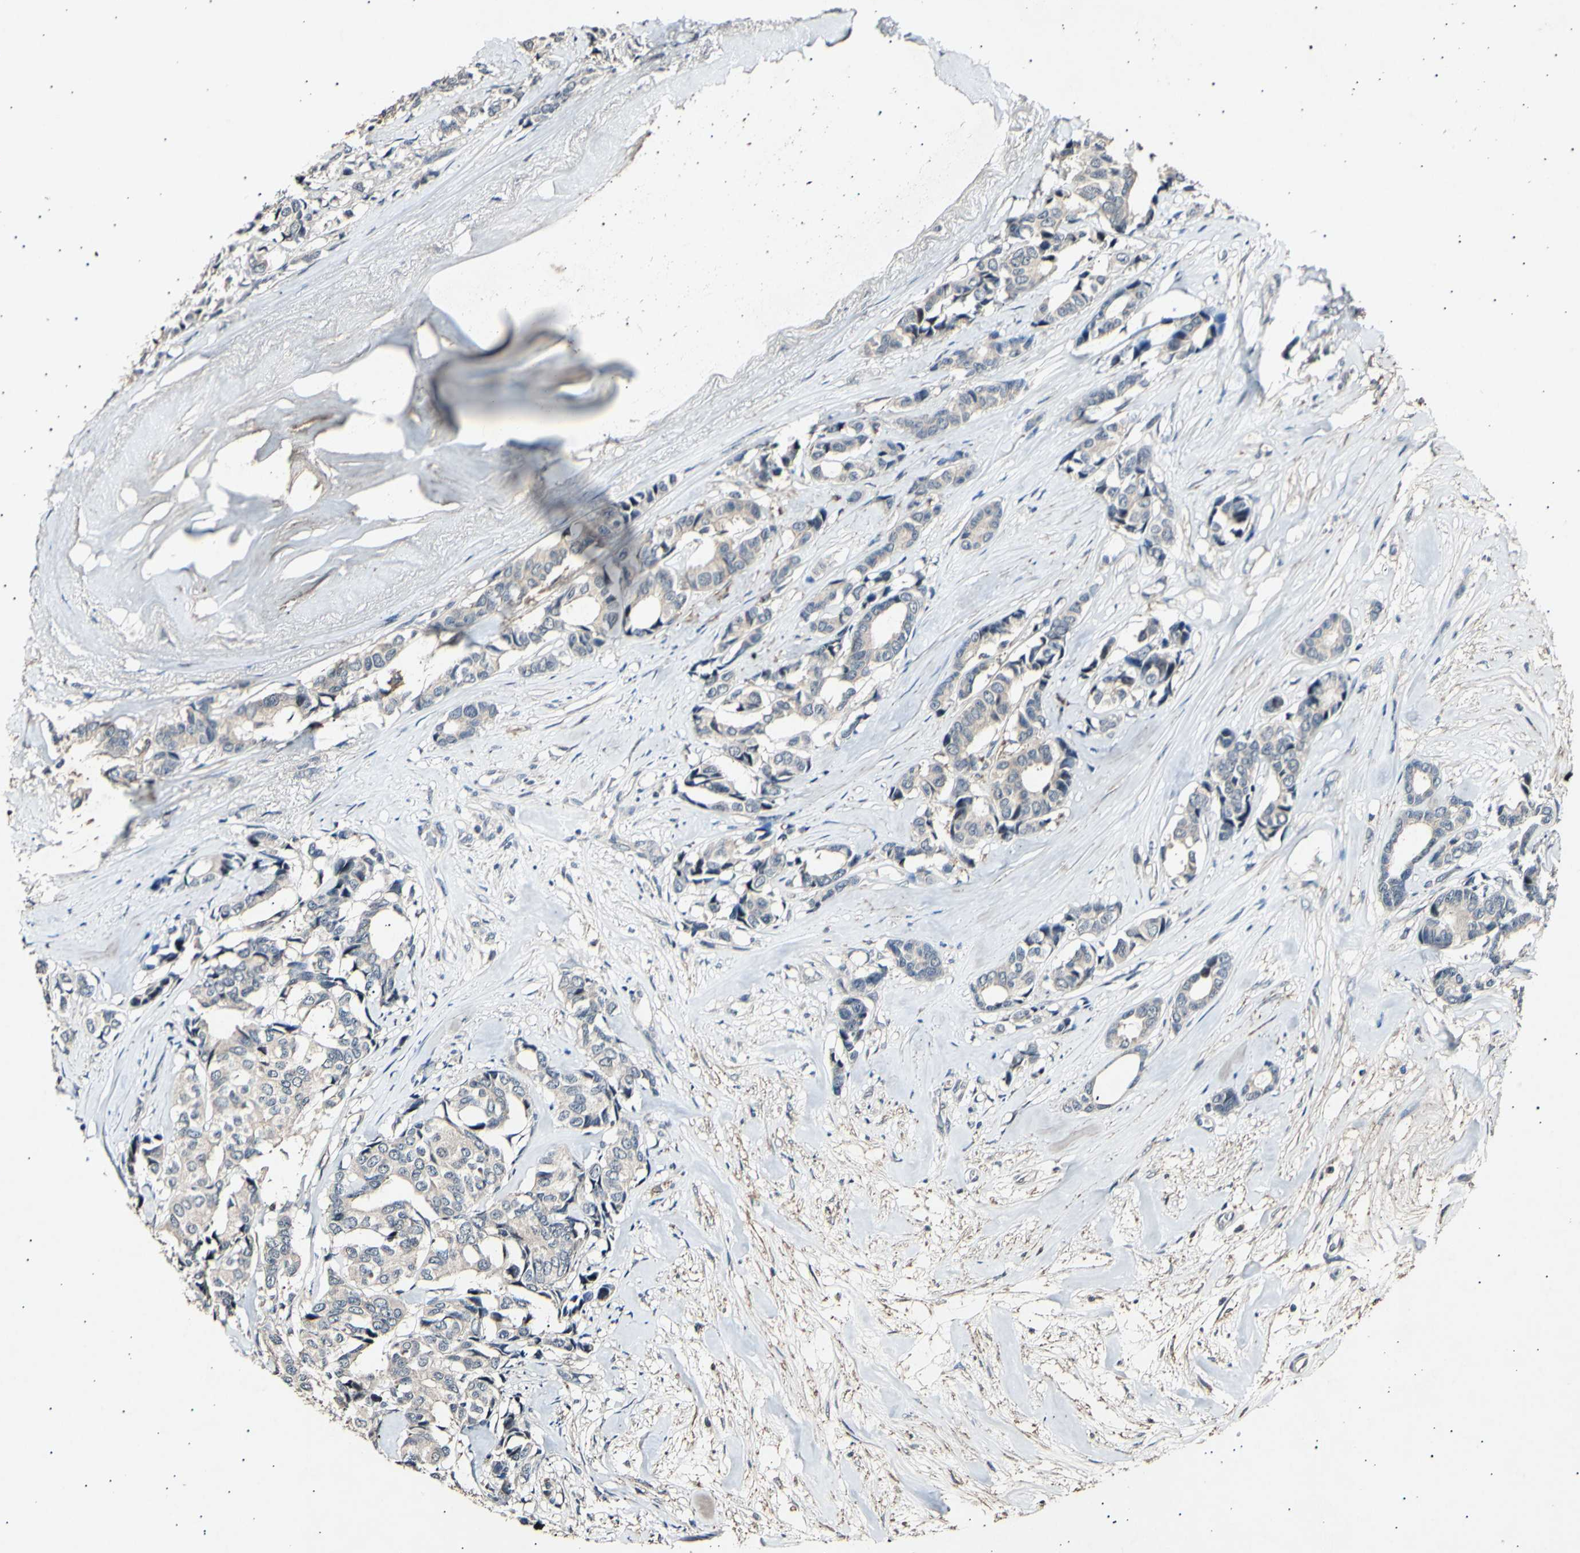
{"staining": {"intensity": "weak", "quantity": ">75%", "location": "cytoplasmic/membranous"}, "tissue": "breast cancer", "cell_type": "Tumor cells", "image_type": "cancer", "snomed": [{"axis": "morphology", "description": "Duct carcinoma"}, {"axis": "topography", "description": "Breast"}], "caption": "Immunohistochemical staining of human breast cancer (invasive ductal carcinoma) demonstrates low levels of weak cytoplasmic/membranous positivity in approximately >75% of tumor cells.", "gene": "ADCY3", "patient": {"sex": "female", "age": 87}}